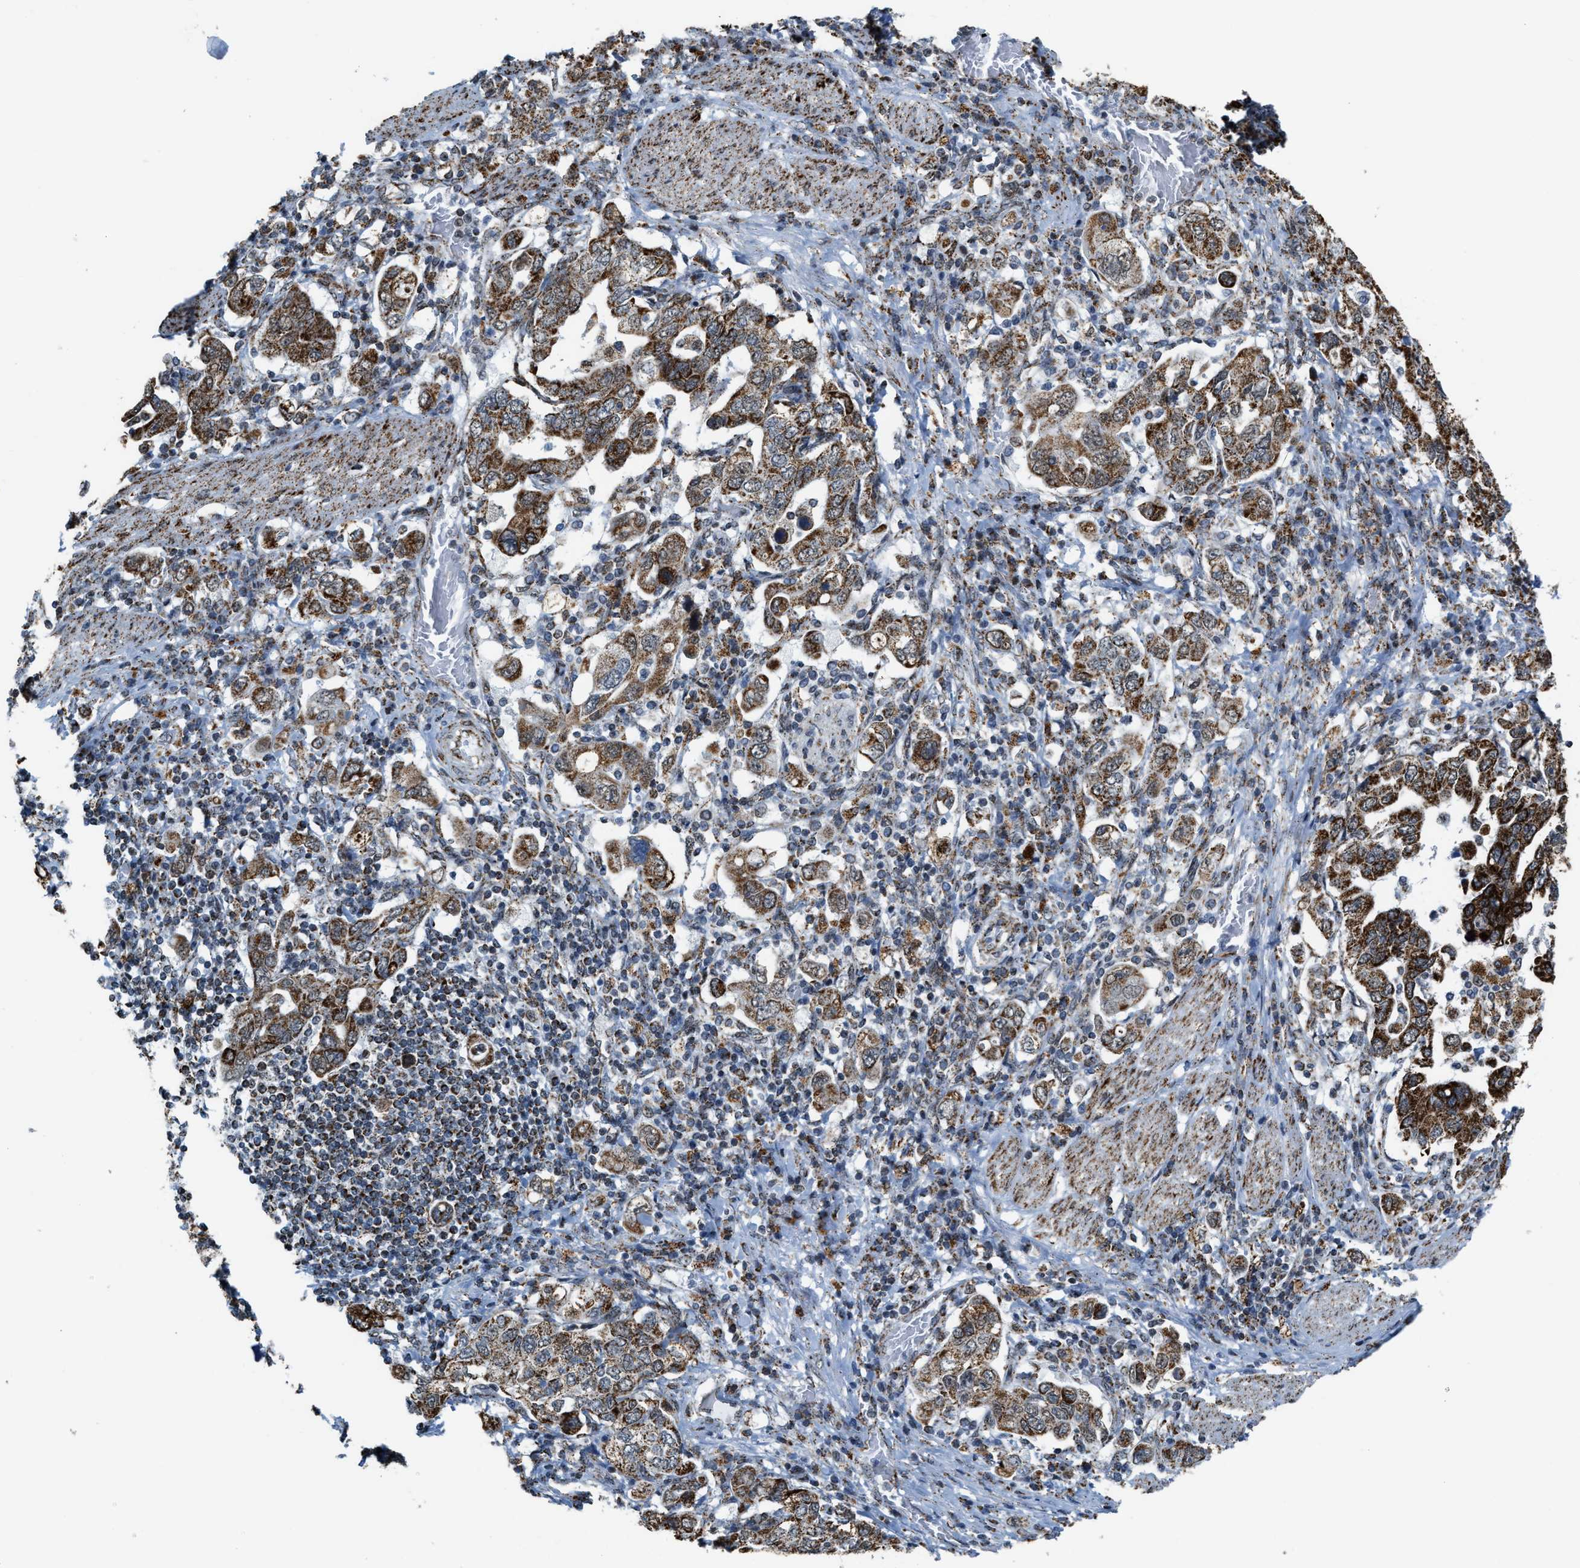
{"staining": {"intensity": "moderate", "quantity": ">75%", "location": "cytoplasmic/membranous"}, "tissue": "stomach cancer", "cell_type": "Tumor cells", "image_type": "cancer", "snomed": [{"axis": "morphology", "description": "Adenocarcinoma, NOS"}, {"axis": "topography", "description": "Stomach, upper"}], "caption": "An immunohistochemistry histopathology image of neoplastic tissue is shown. Protein staining in brown shows moderate cytoplasmic/membranous positivity in stomach cancer (adenocarcinoma) within tumor cells. The staining was performed using DAB to visualize the protein expression in brown, while the nuclei were stained in blue with hematoxylin (Magnification: 20x).", "gene": "HIBADH", "patient": {"sex": "male", "age": 62}}